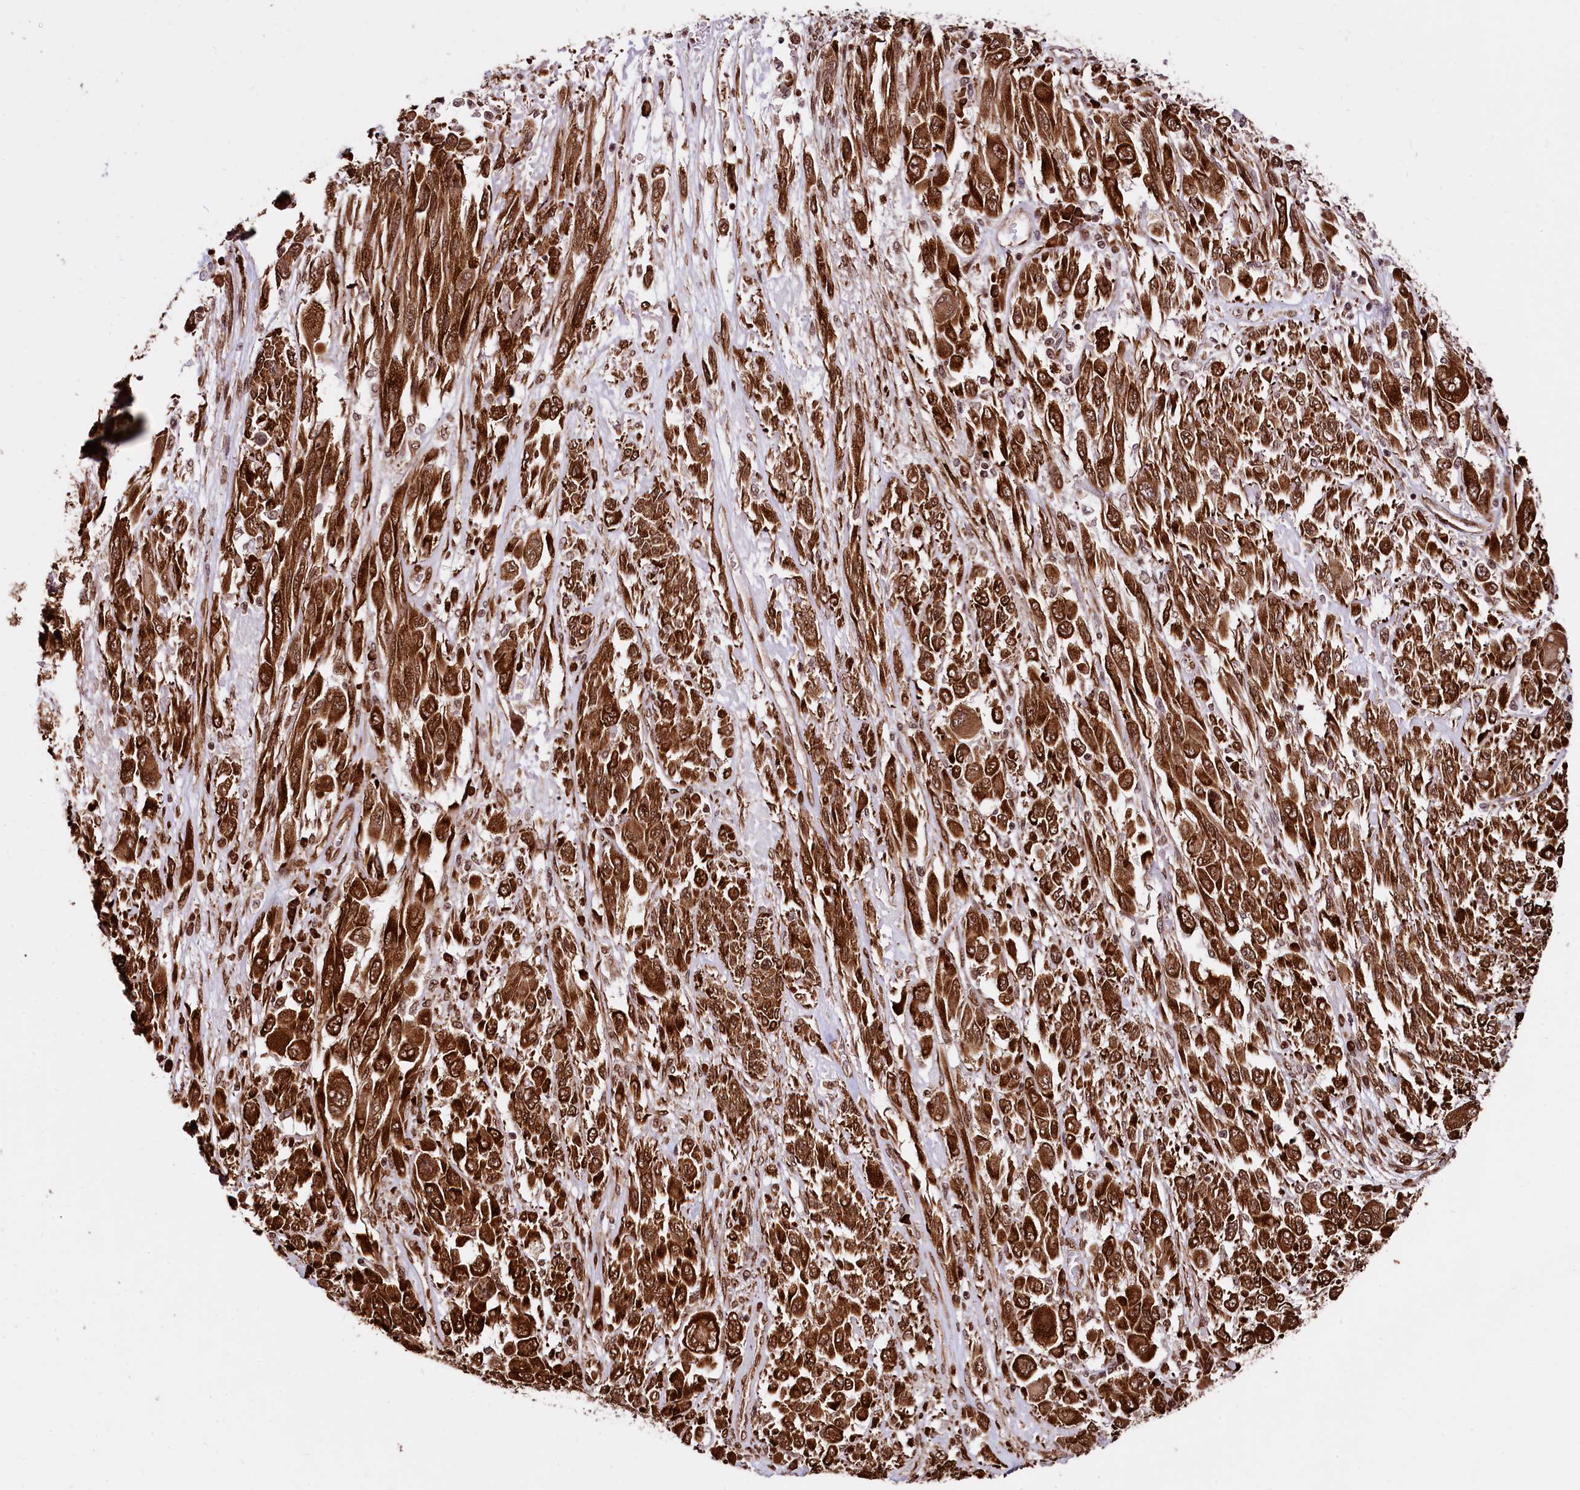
{"staining": {"intensity": "strong", "quantity": ">75%", "location": "cytoplasmic/membranous,nuclear"}, "tissue": "melanoma", "cell_type": "Tumor cells", "image_type": "cancer", "snomed": [{"axis": "morphology", "description": "Malignant melanoma, NOS"}, {"axis": "topography", "description": "Skin"}], "caption": "Human melanoma stained for a protein (brown) demonstrates strong cytoplasmic/membranous and nuclear positive positivity in approximately >75% of tumor cells.", "gene": "PDS5B", "patient": {"sex": "female", "age": 91}}